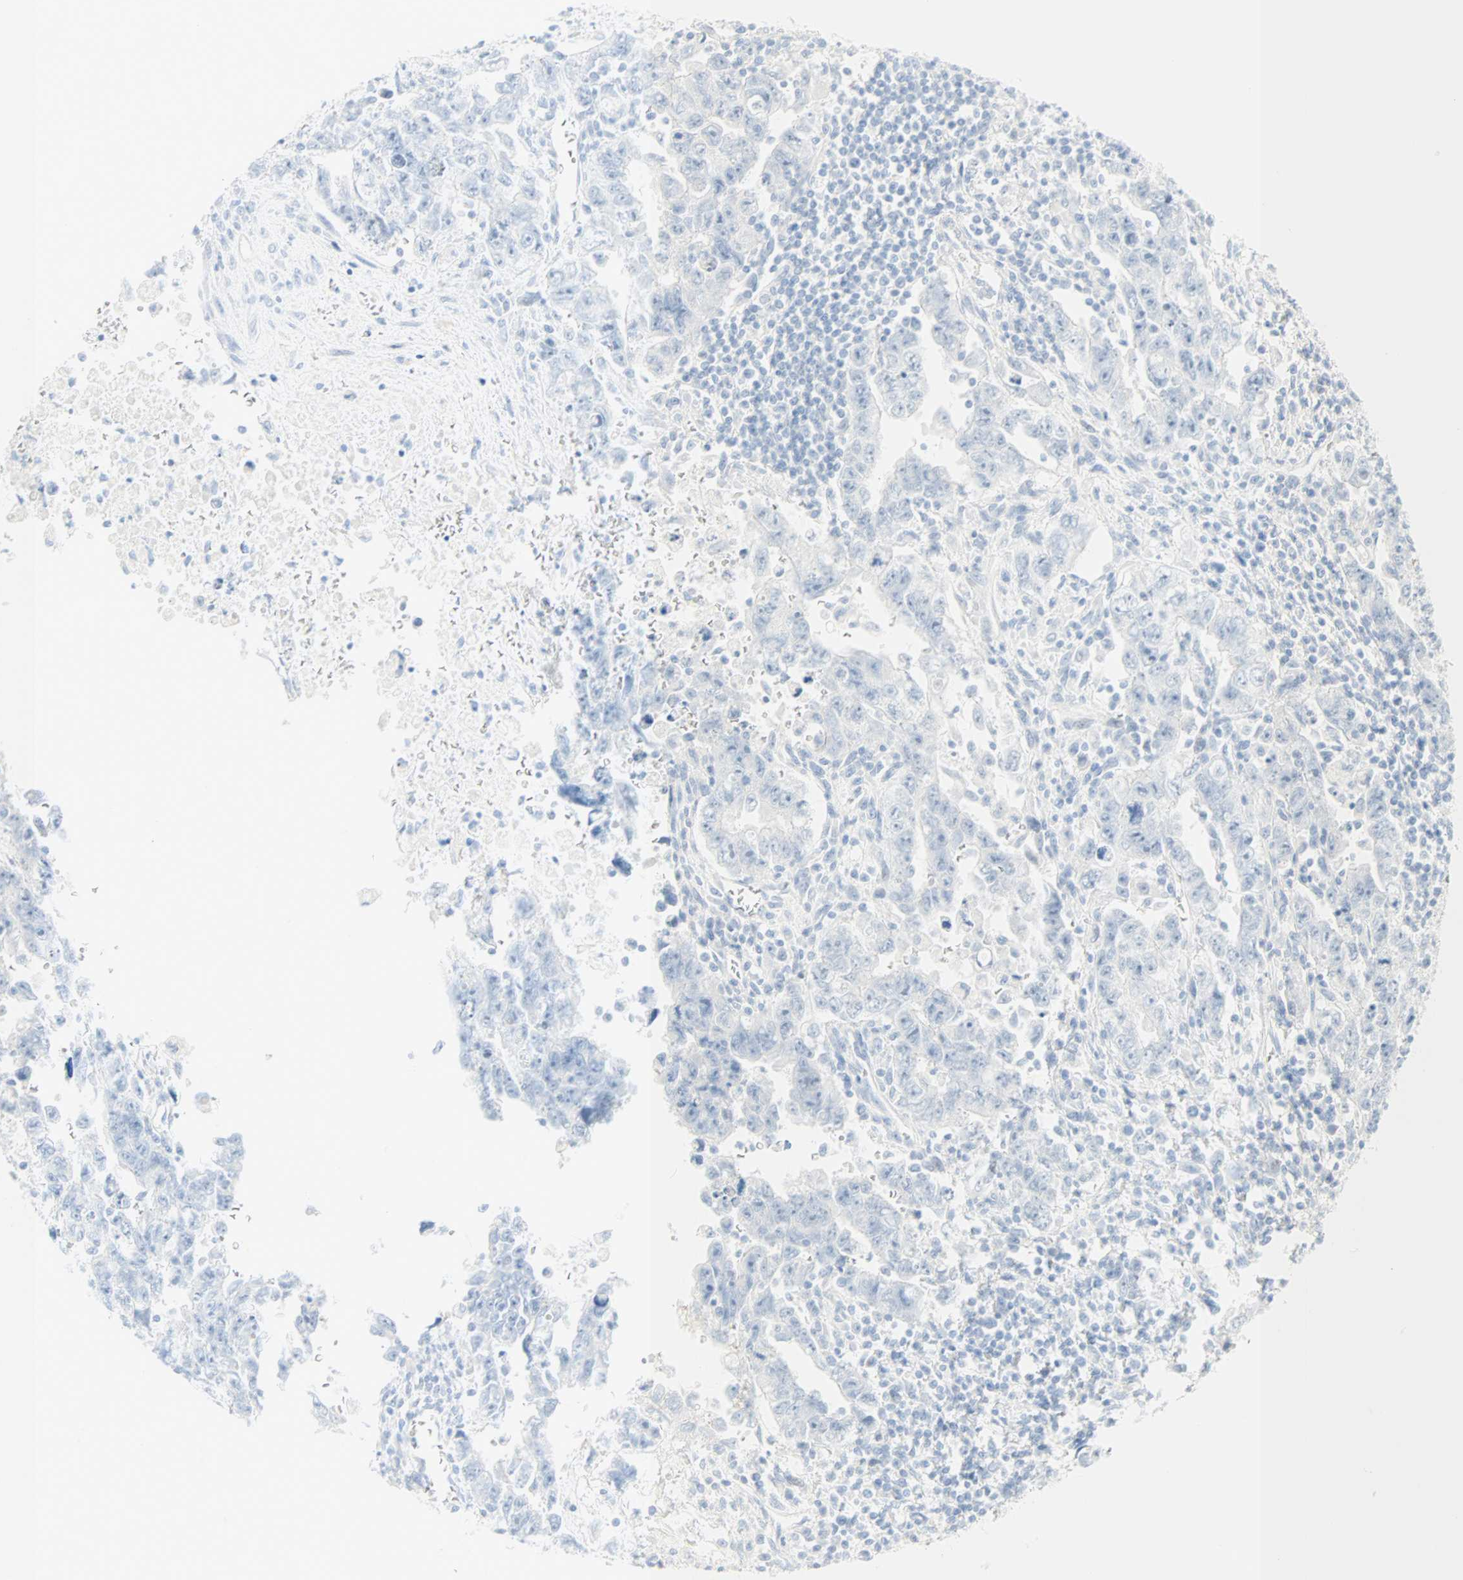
{"staining": {"intensity": "negative", "quantity": "none", "location": "none"}, "tissue": "testis cancer", "cell_type": "Tumor cells", "image_type": "cancer", "snomed": [{"axis": "morphology", "description": "Carcinoma, Embryonal, NOS"}, {"axis": "topography", "description": "Testis"}], "caption": "Protein analysis of testis cancer (embryonal carcinoma) exhibits no significant expression in tumor cells. Brightfield microscopy of immunohistochemistry stained with DAB (3,3'-diaminobenzidine) (brown) and hematoxylin (blue), captured at high magnification.", "gene": "SELENBP1", "patient": {"sex": "male", "age": 28}}